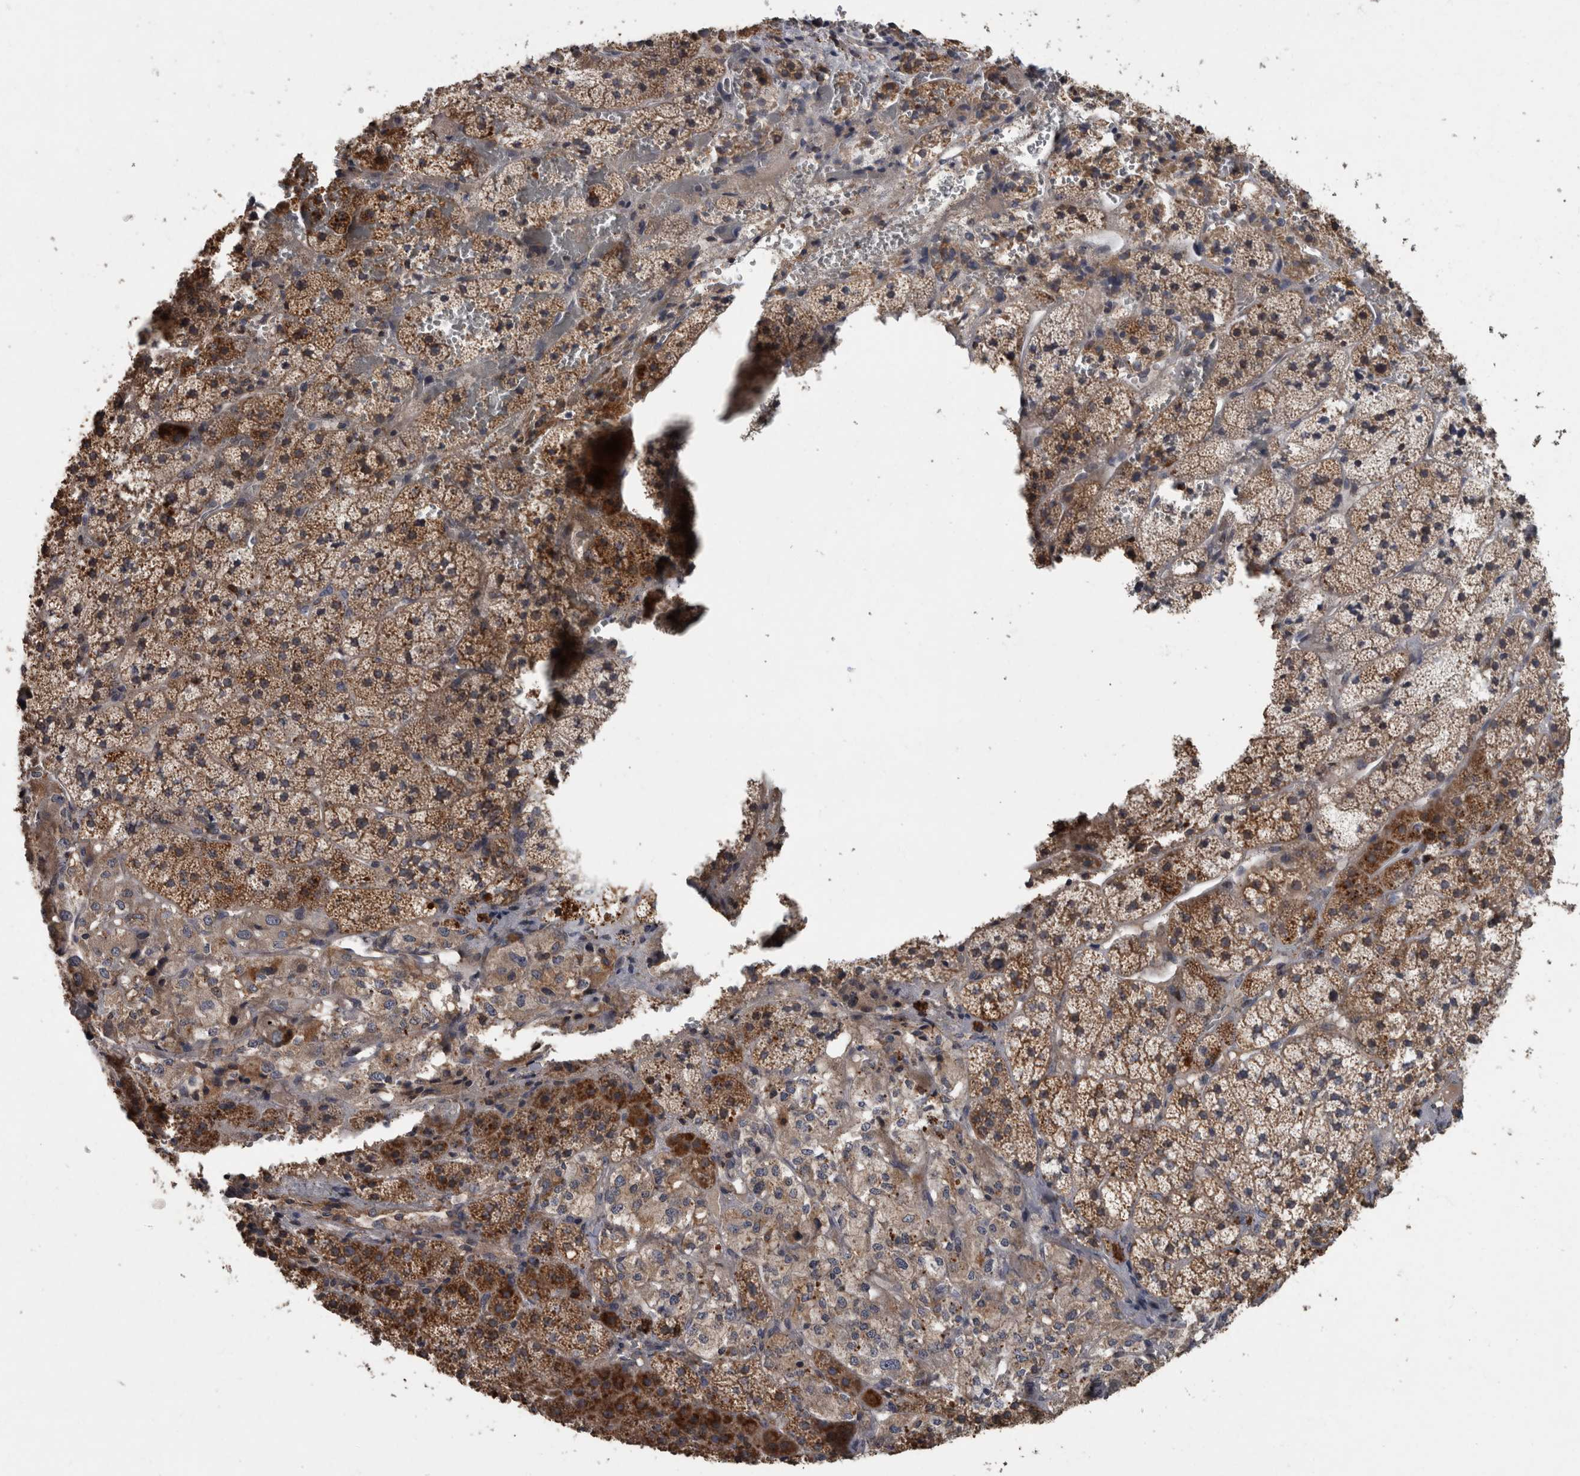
{"staining": {"intensity": "moderate", "quantity": ">75%", "location": "cytoplasmic/membranous"}, "tissue": "adrenal gland", "cell_type": "Glandular cells", "image_type": "normal", "snomed": [{"axis": "morphology", "description": "Normal tissue, NOS"}, {"axis": "topography", "description": "Adrenal gland"}], "caption": "IHC of normal adrenal gland displays medium levels of moderate cytoplasmic/membranous staining in approximately >75% of glandular cells.", "gene": "PPP1R3C", "patient": {"sex": "female", "age": 44}}